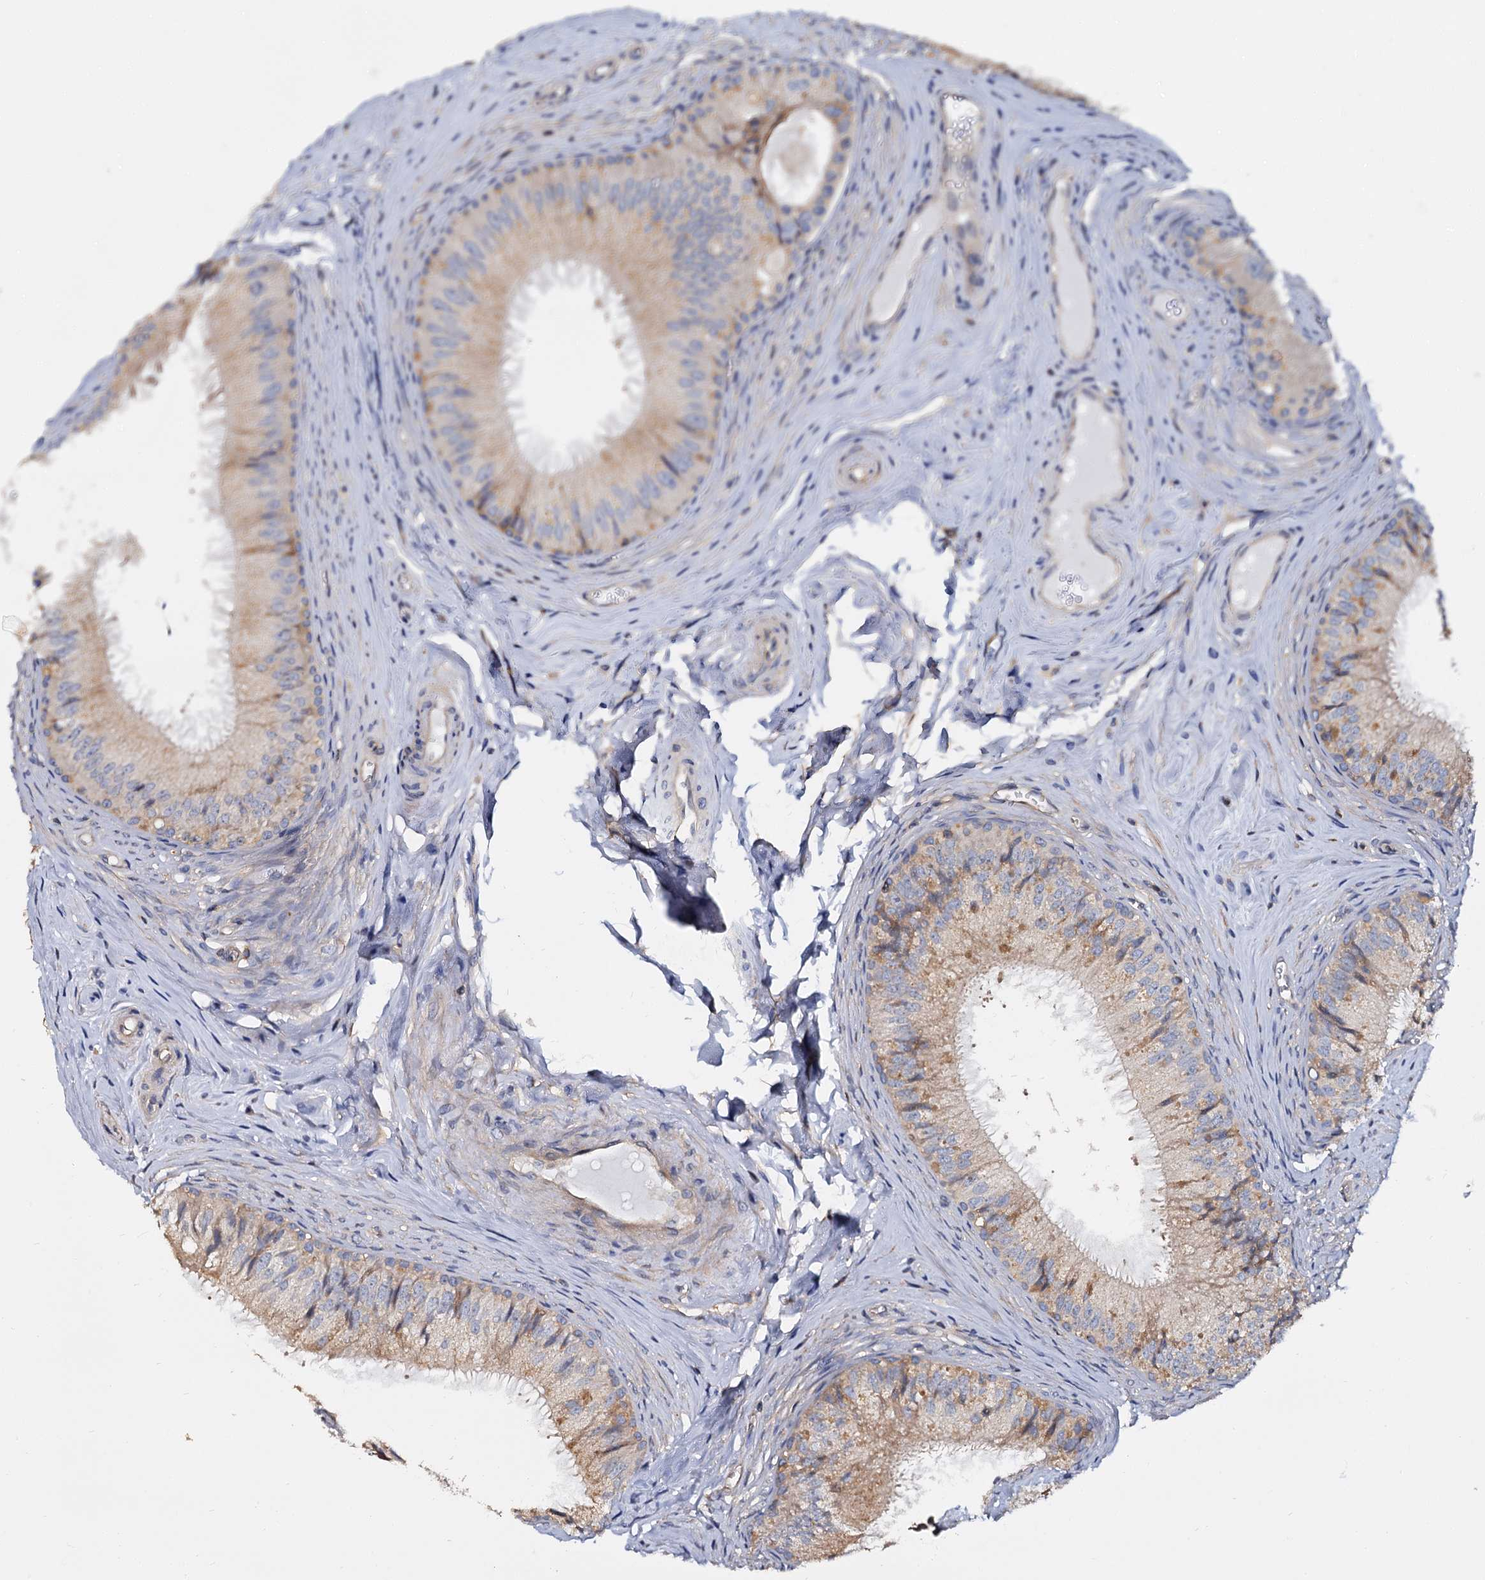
{"staining": {"intensity": "moderate", "quantity": "25%-75%", "location": "cytoplasmic/membranous"}, "tissue": "epididymis", "cell_type": "Glandular cells", "image_type": "normal", "snomed": [{"axis": "morphology", "description": "Normal tissue, NOS"}, {"axis": "topography", "description": "Epididymis"}], "caption": "Unremarkable epididymis exhibits moderate cytoplasmic/membranous positivity in about 25%-75% of glandular cells, visualized by immunohistochemistry. Using DAB (3,3'-diaminobenzidine) (brown) and hematoxylin (blue) stains, captured at high magnification using brightfield microscopy.", "gene": "ANKRD13A", "patient": {"sex": "male", "age": 46}}